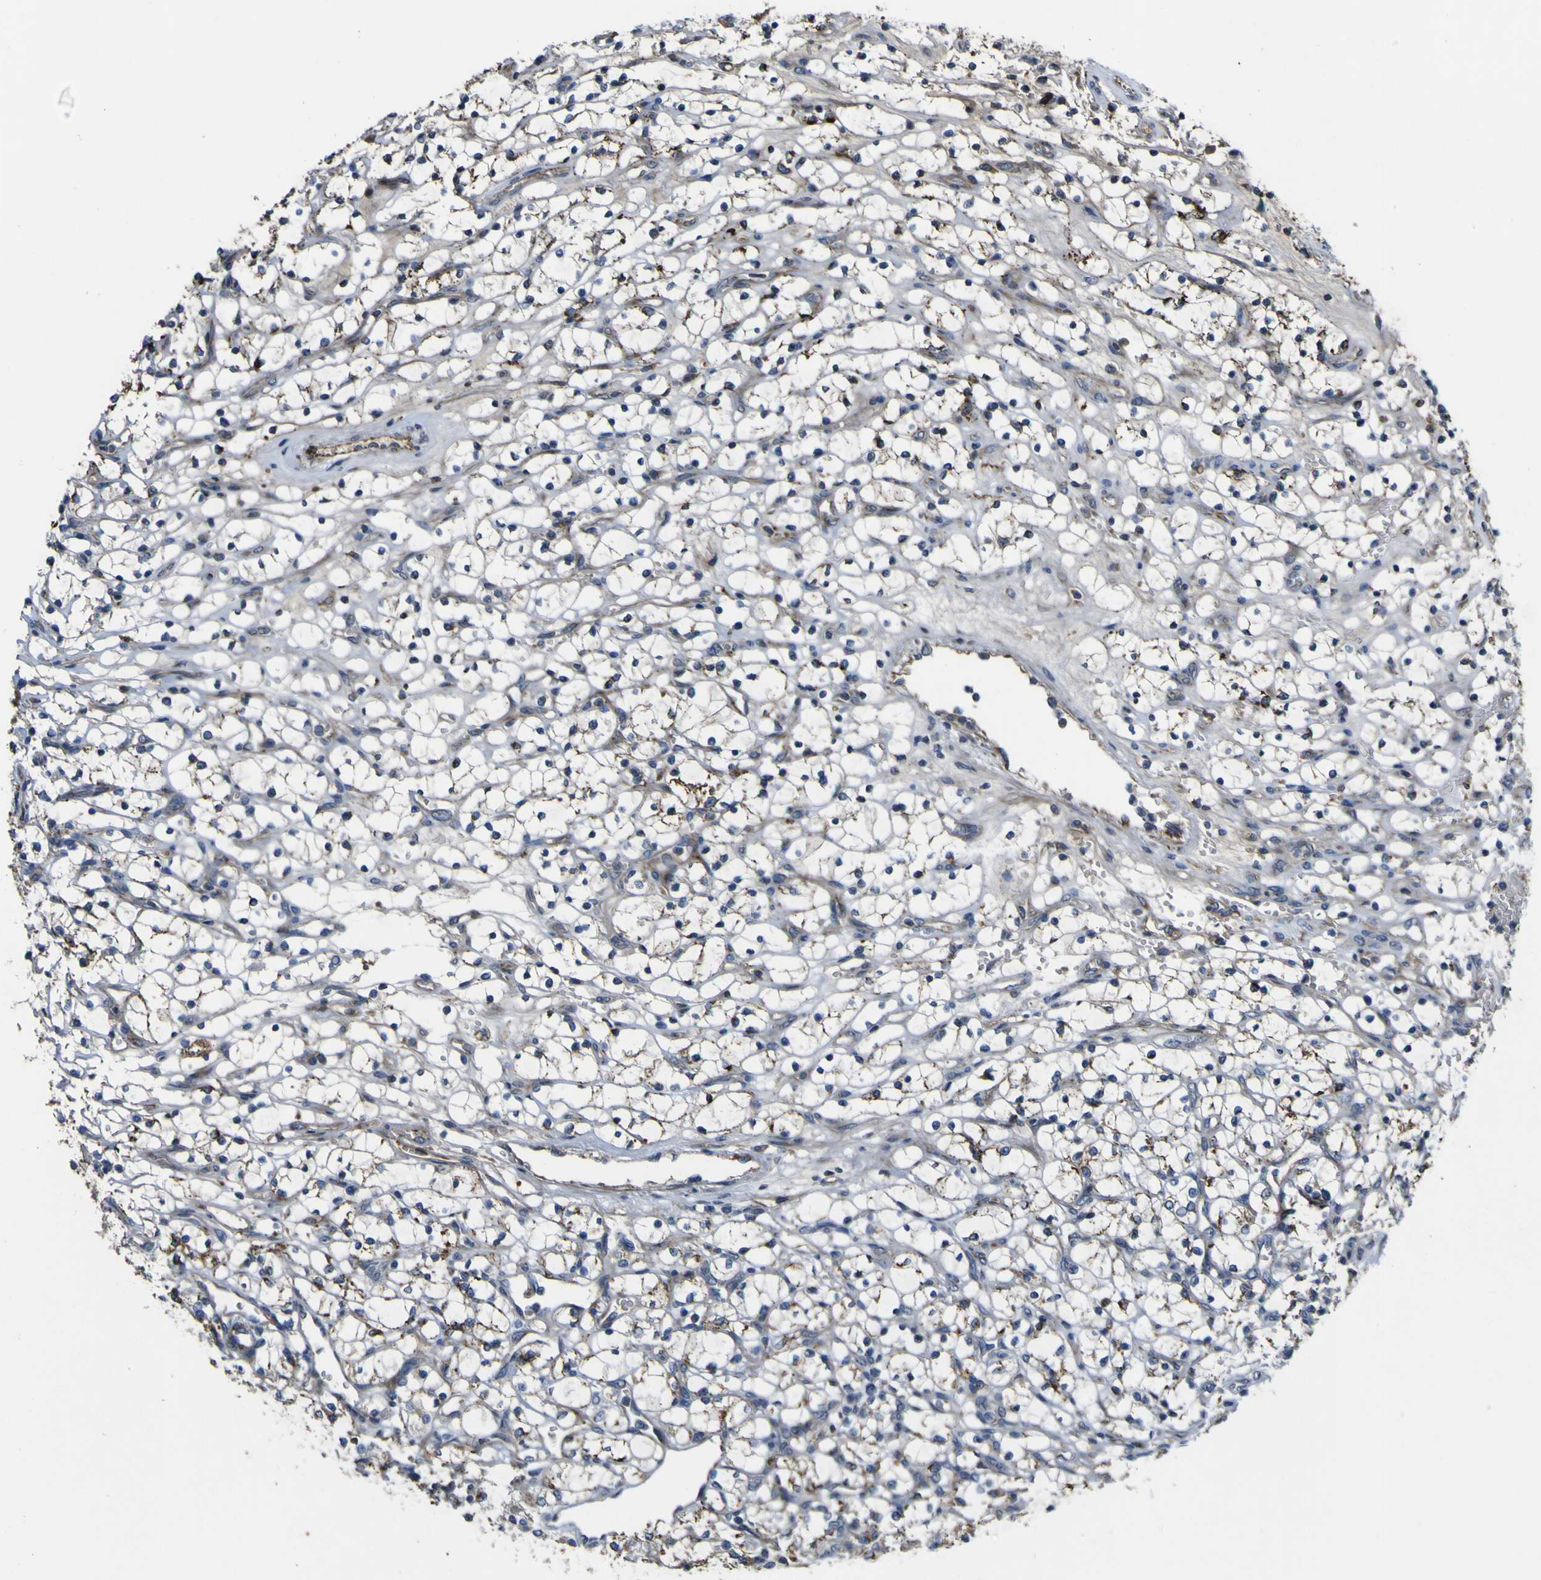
{"staining": {"intensity": "moderate", "quantity": "<25%", "location": "cytoplasmic/membranous"}, "tissue": "renal cancer", "cell_type": "Tumor cells", "image_type": "cancer", "snomed": [{"axis": "morphology", "description": "Adenocarcinoma, NOS"}, {"axis": "topography", "description": "Kidney"}], "caption": "The image demonstrates a brown stain indicating the presence of a protein in the cytoplasmic/membranous of tumor cells in adenocarcinoma (renal).", "gene": "GPLD1", "patient": {"sex": "female", "age": 69}}